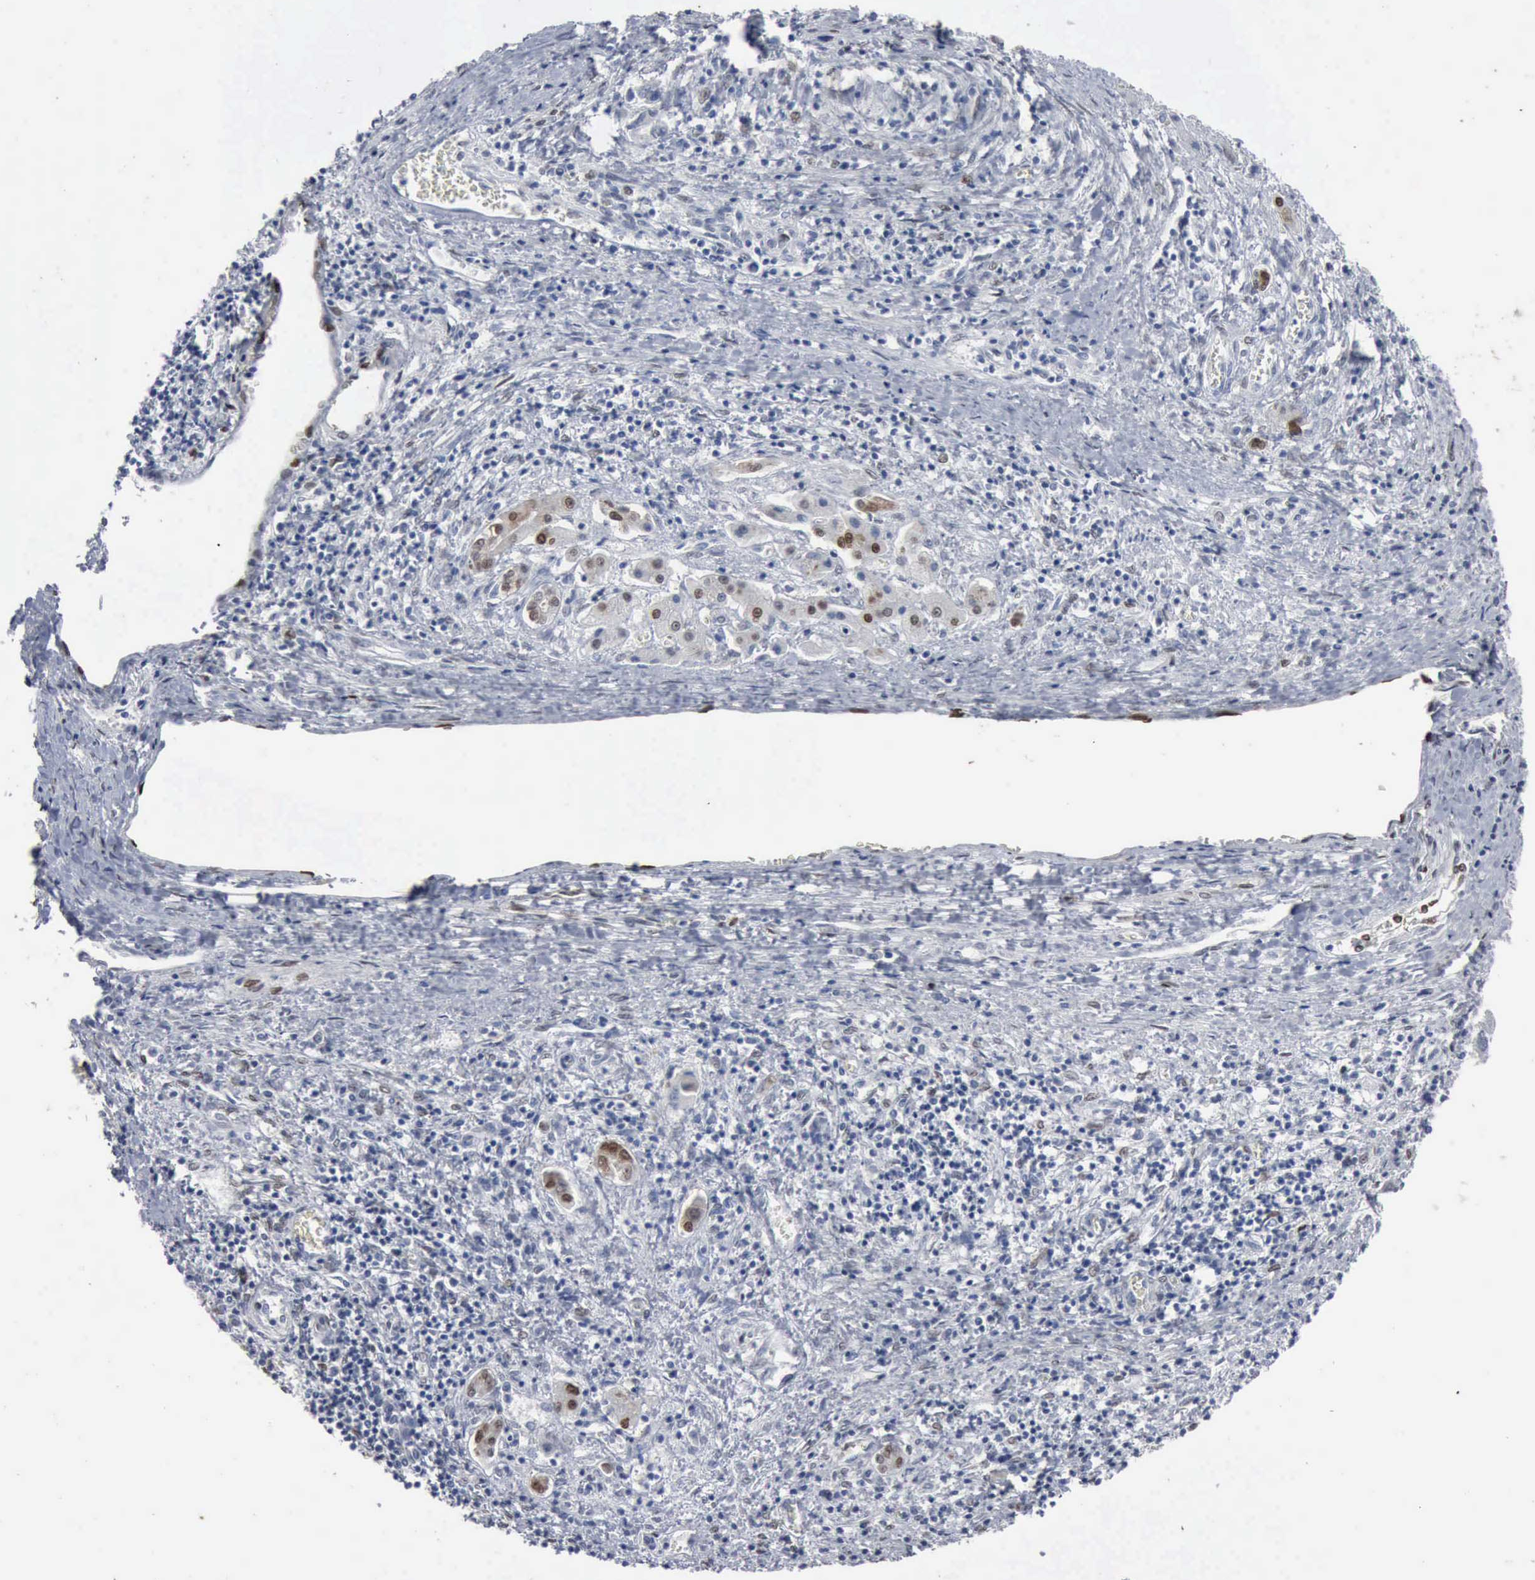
{"staining": {"intensity": "moderate", "quantity": "25%-75%", "location": "nuclear"}, "tissue": "liver cancer", "cell_type": "Tumor cells", "image_type": "cancer", "snomed": [{"axis": "morphology", "description": "Carcinoma, Hepatocellular, NOS"}, {"axis": "topography", "description": "Liver"}], "caption": "Immunohistochemical staining of human hepatocellular carcinoma (liver) demonstrates moderate nuclear protein expression in approximately 25%-75% of tumor cells. Ihc stains the protein of interest in brown and the nuclei are stained blue.", "gene": "FGF2", "patient": {"sex": "male", "age": 24}}